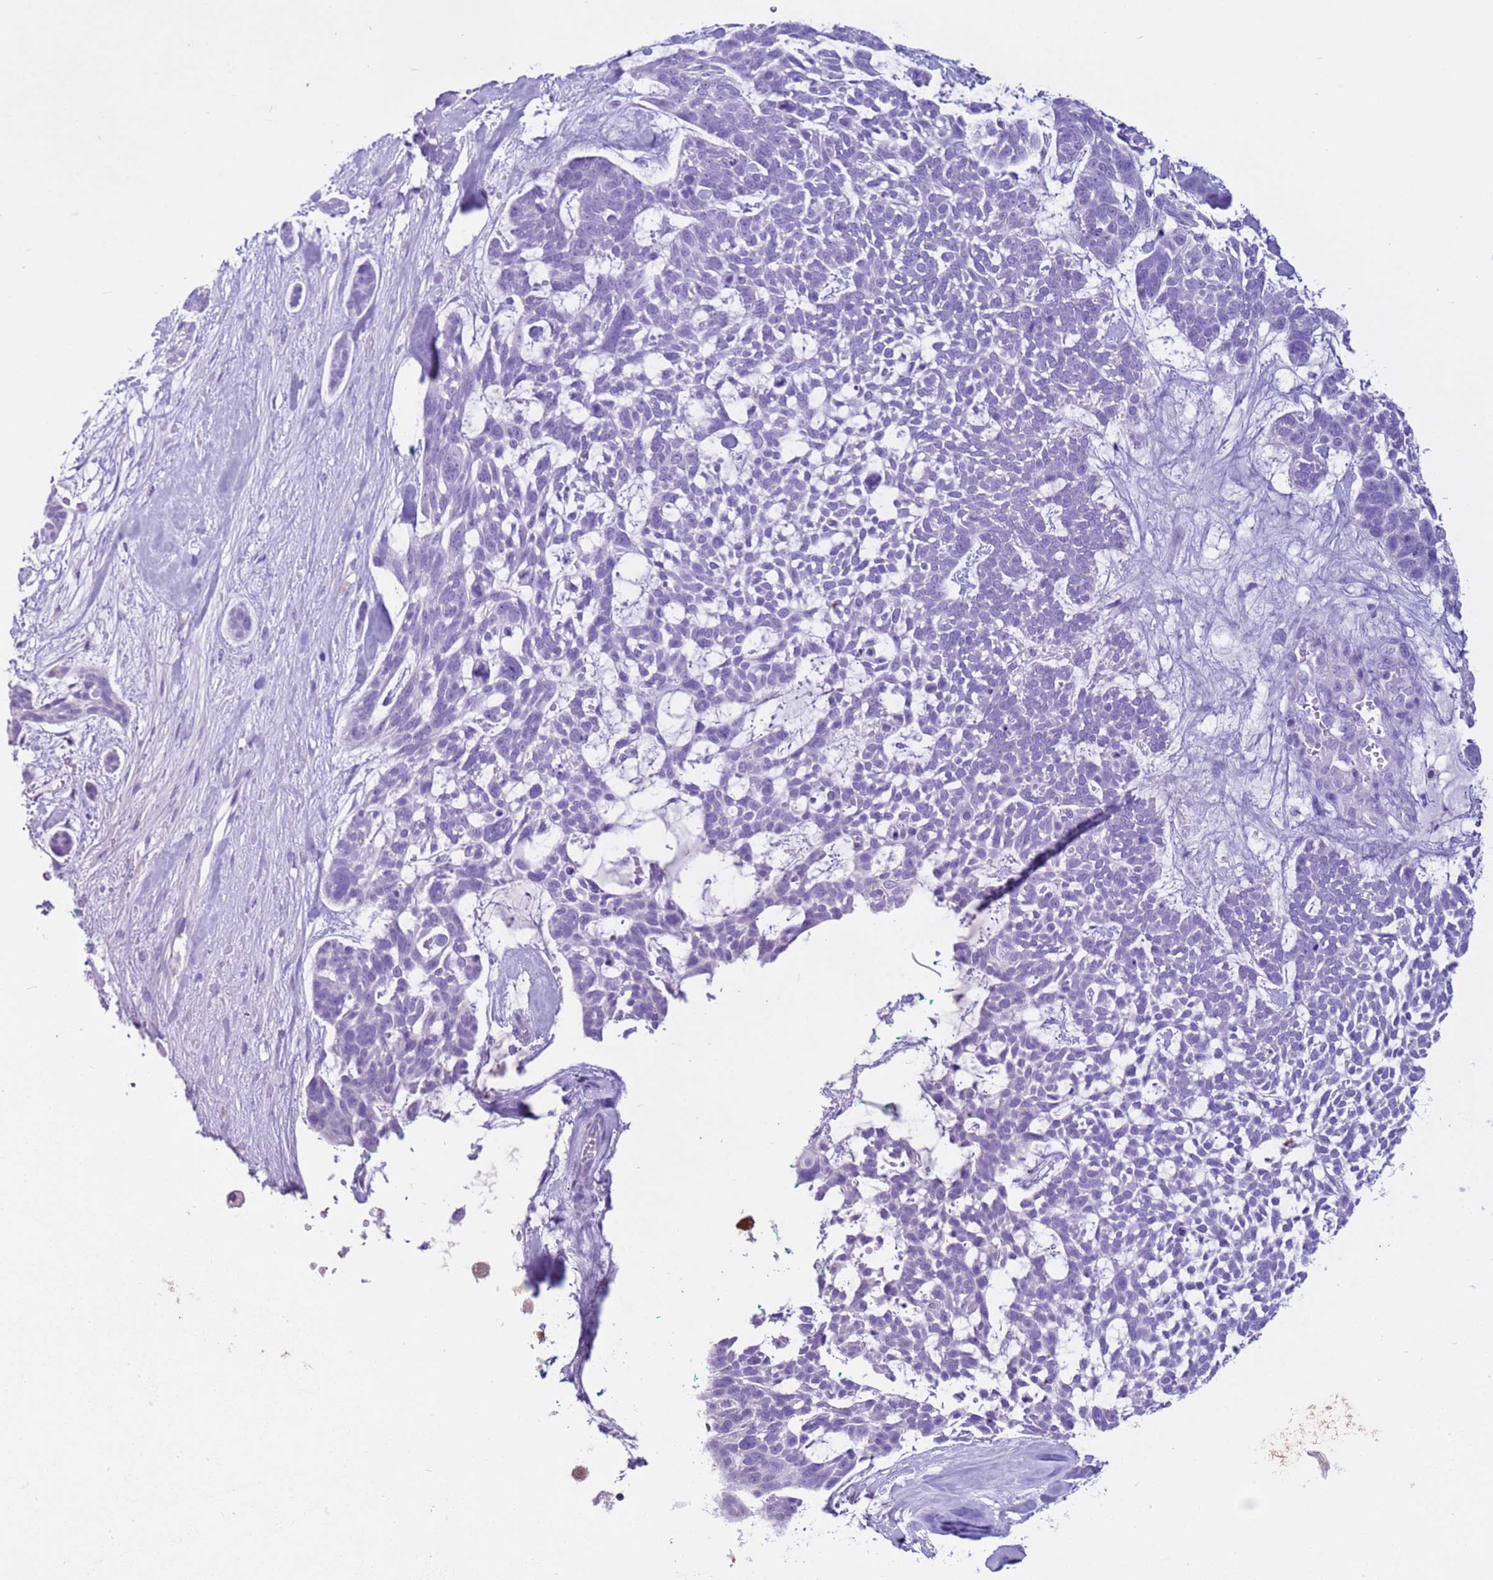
{"staining": {"intensity": "negative", "quantity": "none", "location": "none"}, "tissue": "skin cancer", "cell_type": "Tumor cells", "image_type": "cancer", "snomed": [{"axis": "morphology", "description": "Basal cell carcinoma"}, {"axis": "topography", "description": "Skin"}], "caption": "This is an IHC image of skin cancer (basal cell carcinoma). There is no positivity in tumor cells.", "gene": "CPB1", "patient": {"sex": "male", "age": 88}}